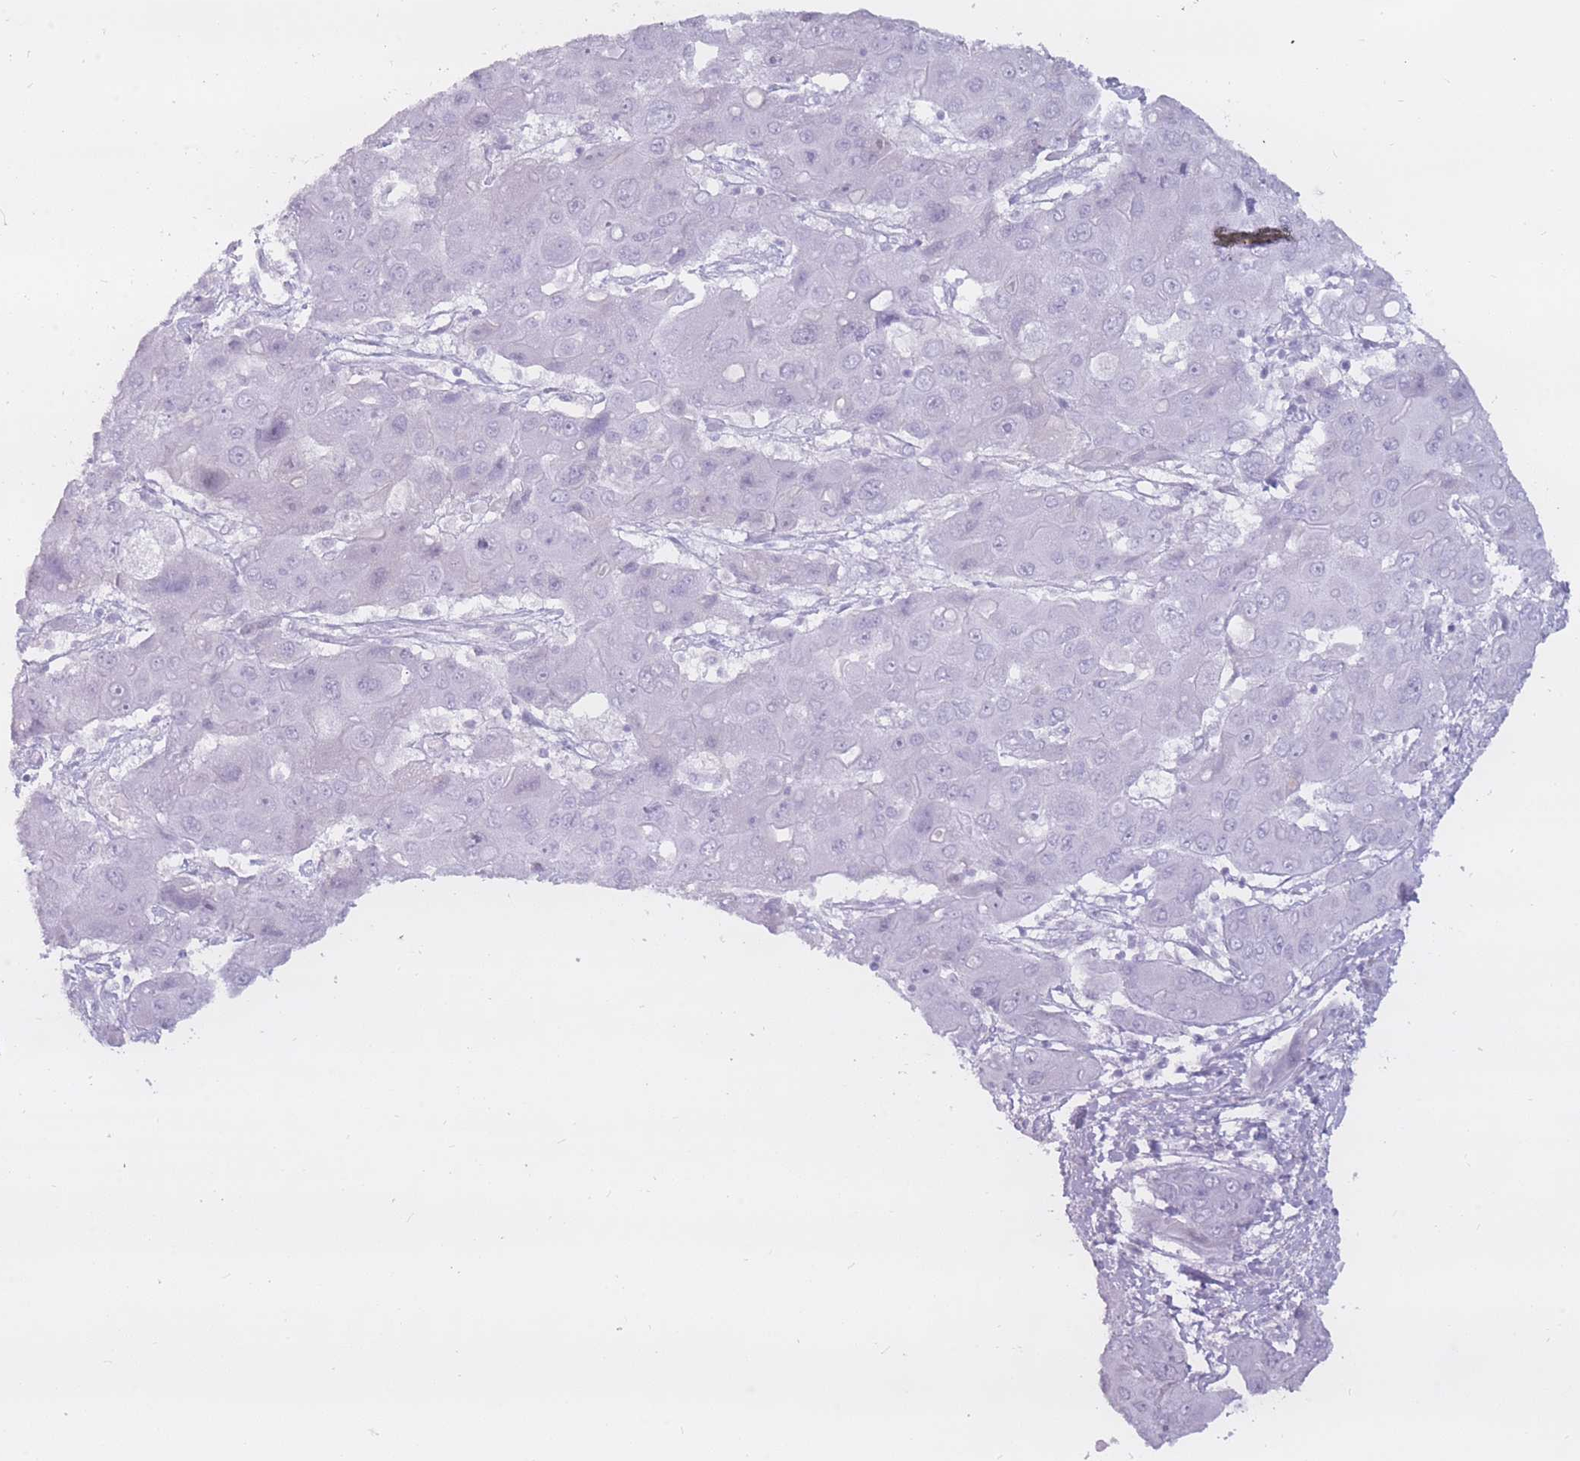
{"staining": {"intensity": "negative", "quantity": "none", "location": "none"}, "tissue": "liver cancer", "cell_type": "Tumor cells", "image_type": "cancer", "snomed": [{"axis": "morphology", "description": "Cholangiocarcinoma"}, {"axis": "topography", "description": "Liver"}], "caption": "Cholangiocarcinoma (liver) was stained to show a protein in brown. There is no significant staining in tumor cells. (Stains: DAB immunohistochemistry with hematoxylin counter stain, Microscopy: brightfield microscopy at high magnification).", "gene": "PNMA3", "patient": {"sex": "male", "age": 67}}